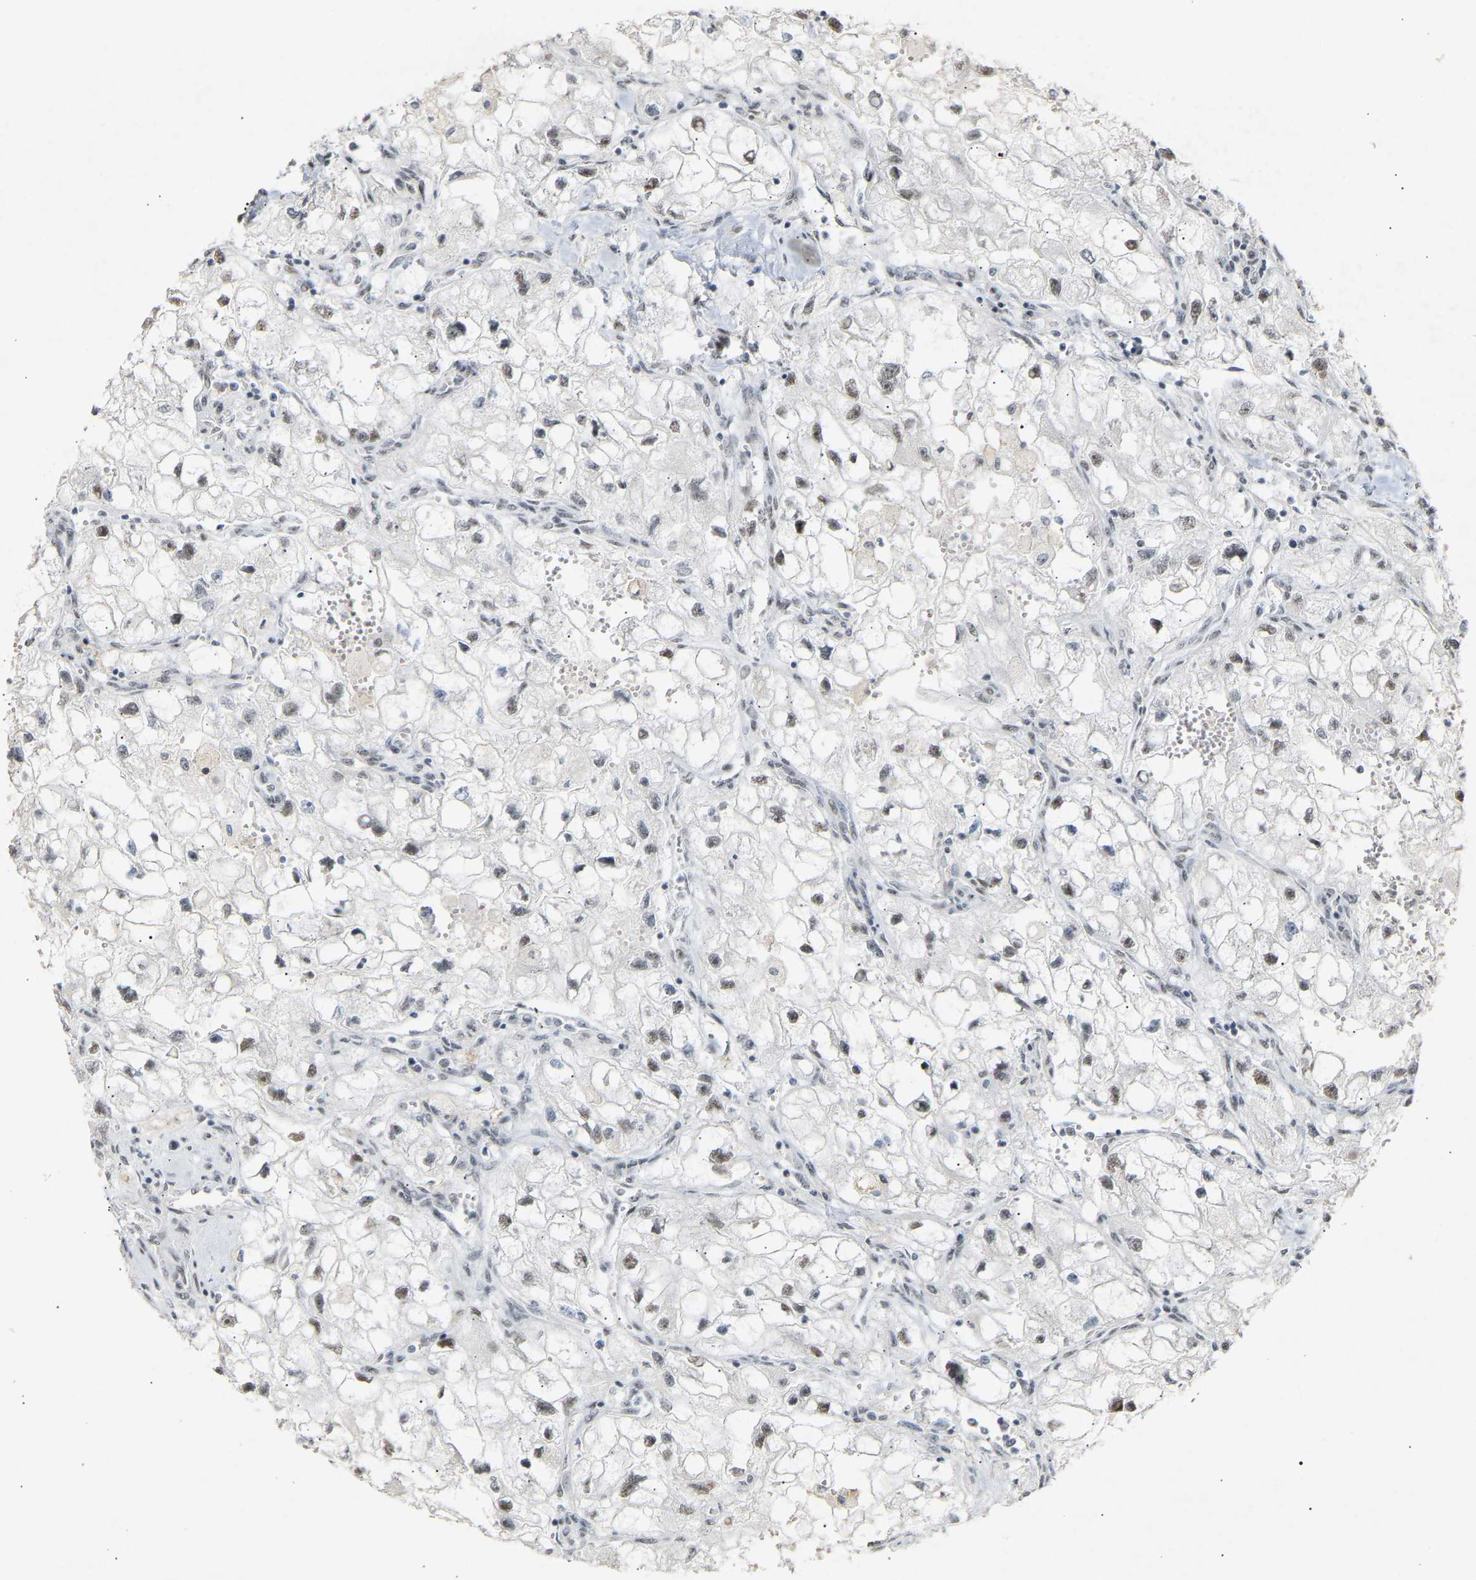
{"staining": {"intensity": "weak", "quantity": "25%-75%", "location": "nuclear"}, "tissue": "renal cancer", "cell_type": "Tumor cells", "image_type": "cancer", "snomed": [{"axis": "morphology", "description": "Adenocarcinoma, NOS"}, {"axis": "topography", "description": "Kidney"}], "caption": "Immunohistochemistry (IHC) (DAB (3,3'-diaminobenzidine)) staining of human adenocarcinoma (renal) displays weak nuclear protein expression in about 25%-75% of tumor cells.", "gene": "NELFB", "patient": {"sex": "female", "age": 70}}